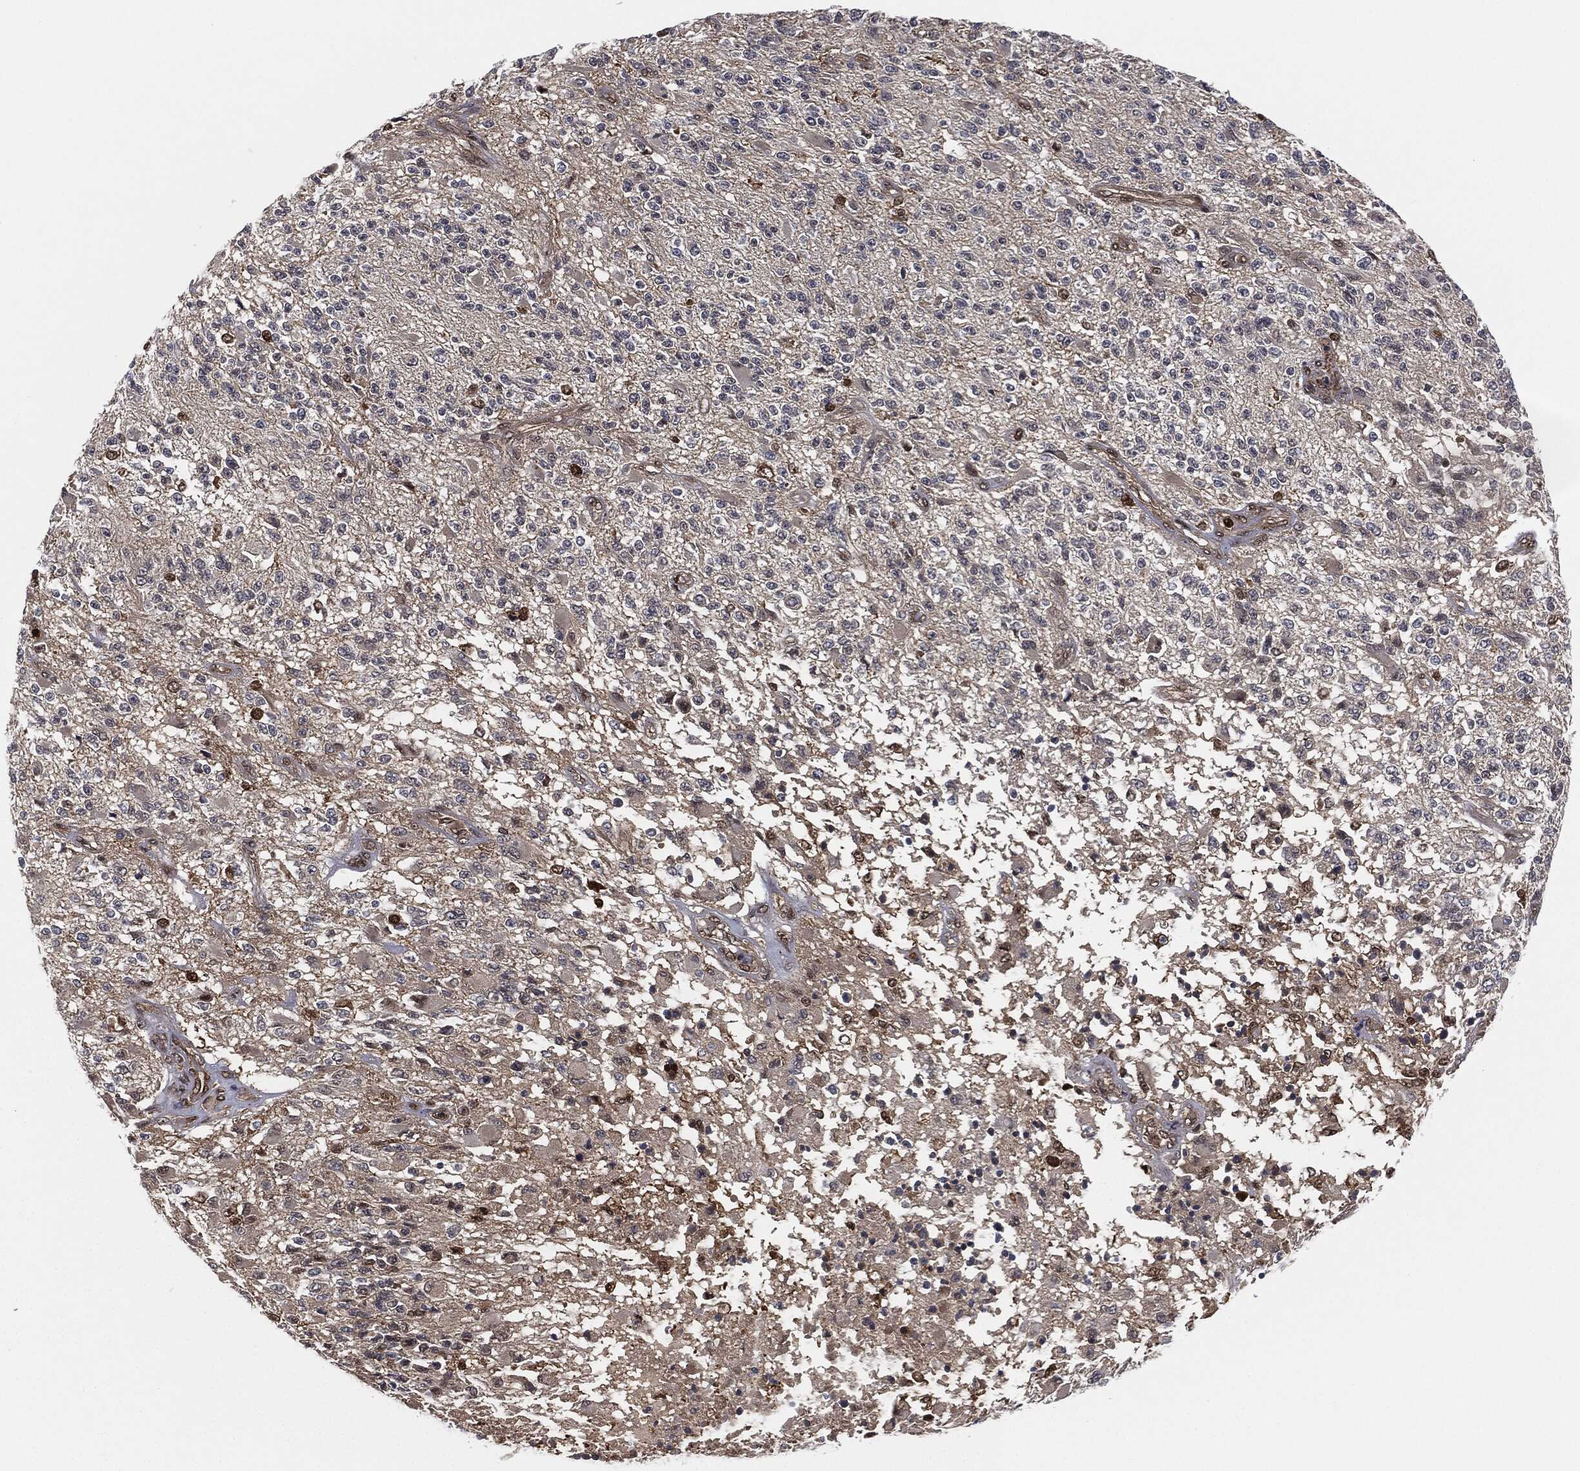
{"staining": {"intensity": "negative", "quantity": "none", "location": "none"}, "tissue": "glioma", "cell_type": "Tumor cells", "image_type": "cancer", "snomed": [{"axis": "morphology", "description": "Glioma, malignant, High grade"}, {"axis": "topography", "description": "Brain"}], "caption": "A micrograph of human glioma is negative for staining in tumor cells.", "gene": "CAPRIN2", "patient": {"sex": "female", "age": 63}}